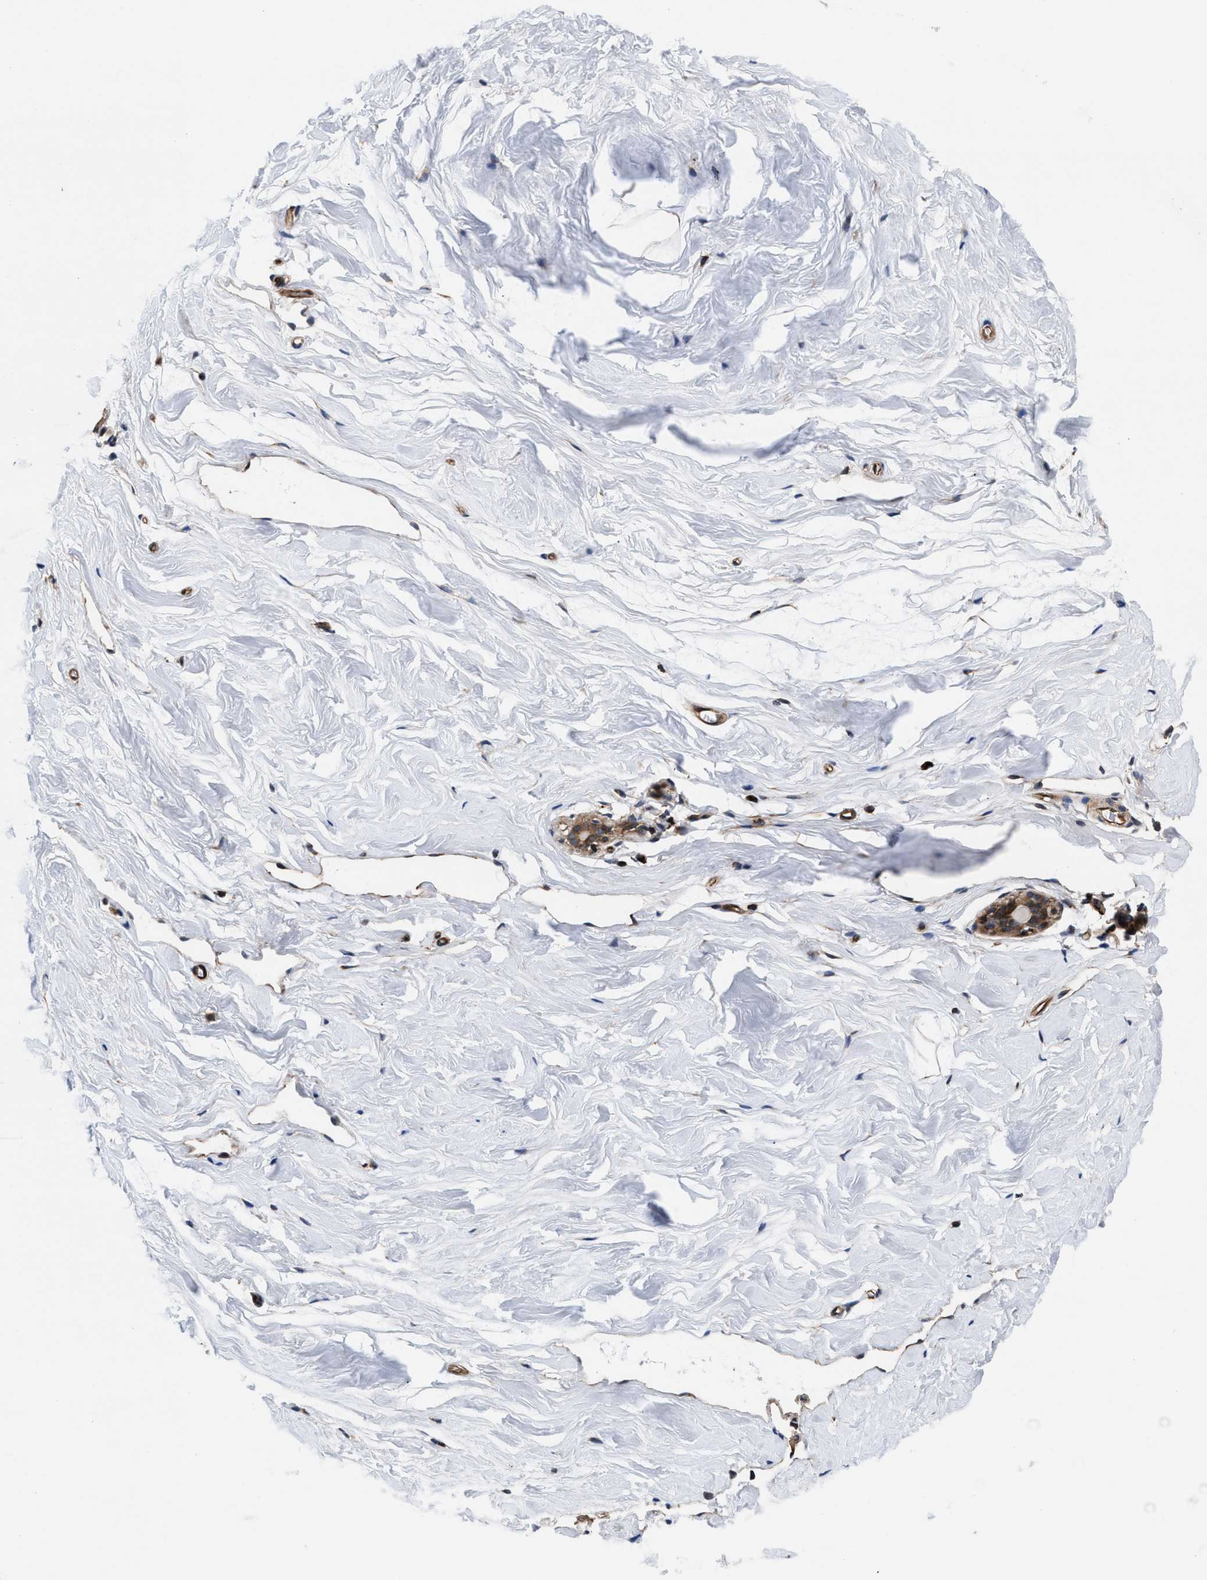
{"staining": {"intensity": "weak", "quantity": ">75%", "location": "cytoplasmic/membranous"}, "tissue": "breast", "cell_type": "Adipocytes", "image_type": "normal", "snomed": [{"axis": "morphology", "description": "Normal tissue, NOS"}, {"axis": "topography", "description": "Breast"}], "caption": "Immunohistochemical staining of benign human breast displays >75% levels of weak cytoplasmic/membranous protein staining in approximately >75% of adipocytes.", "gene": "PRR15L", "patient": {"sex": "female", "age": 62}}